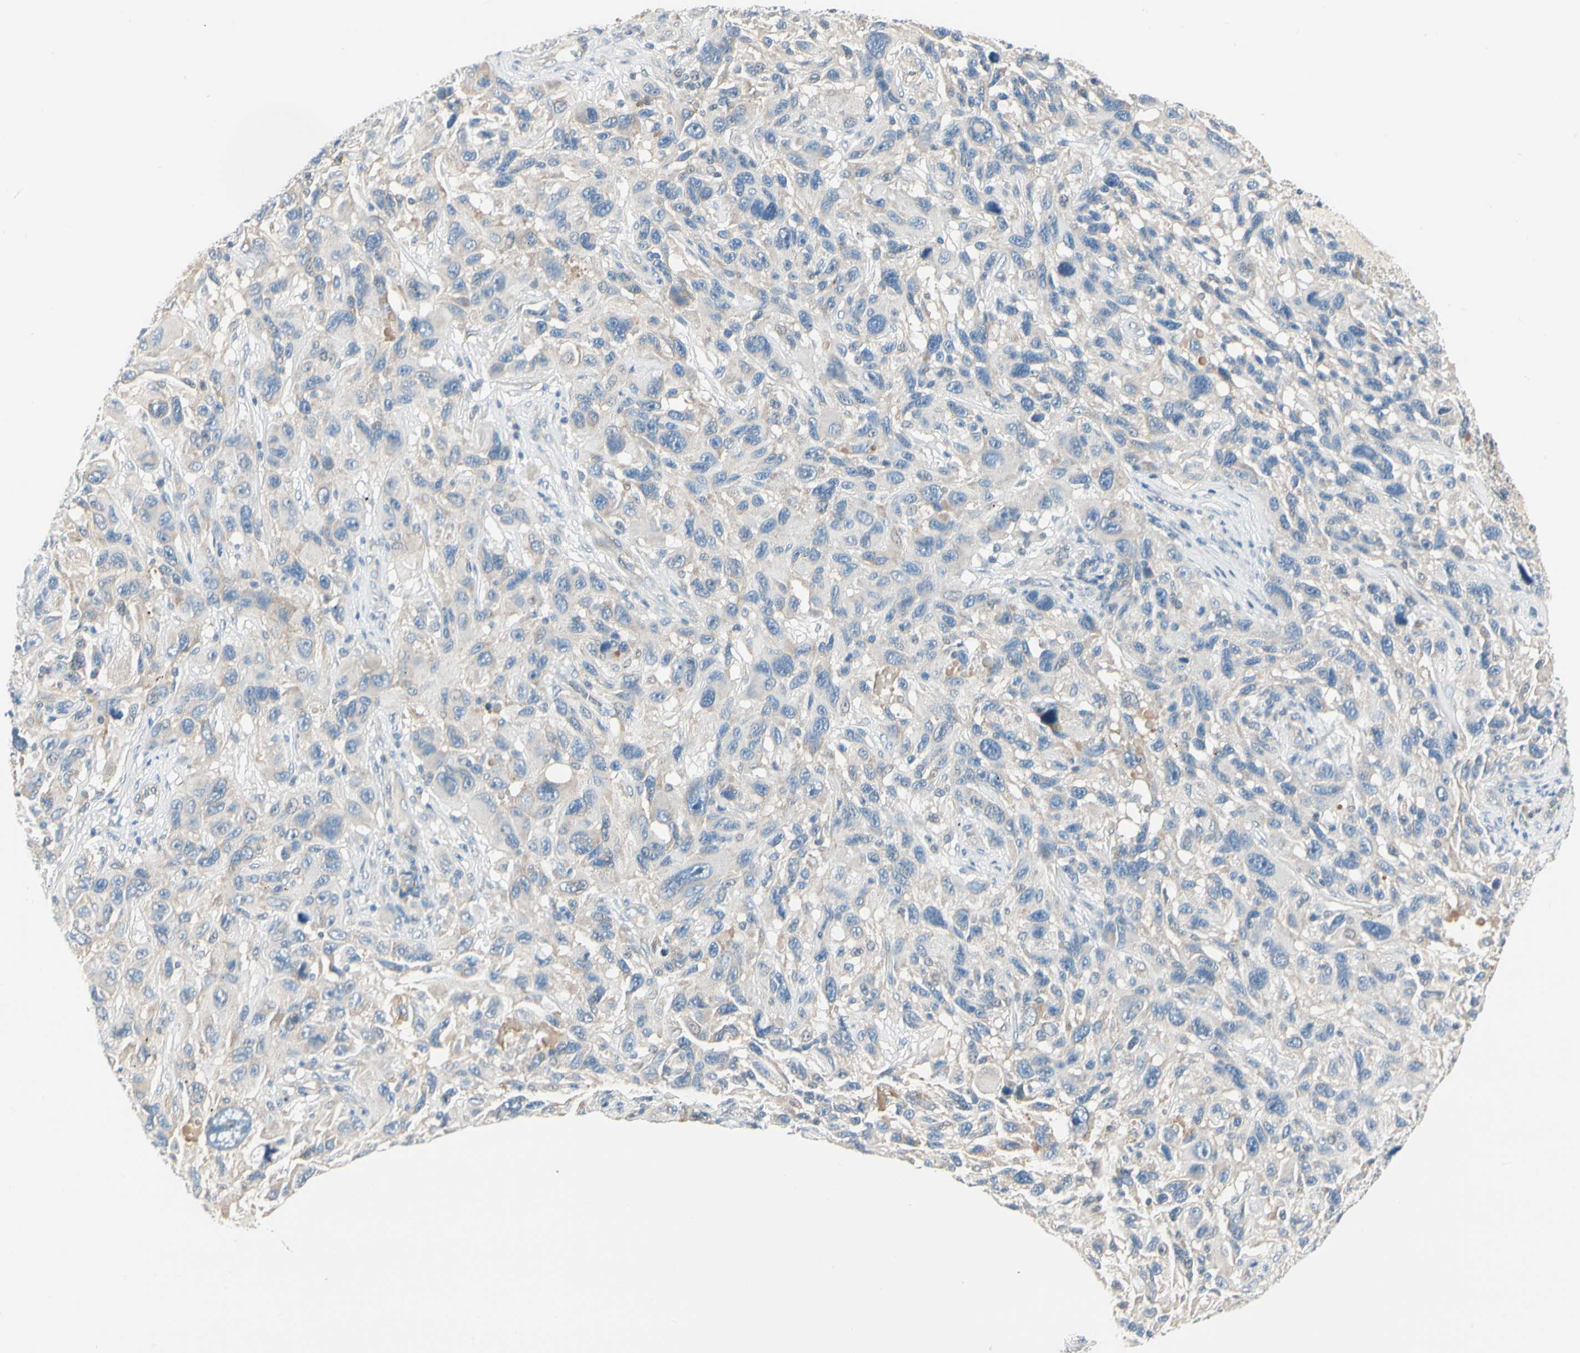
{"staining": {"intensity": "negative", "quantity": "none", "location": "none"}, "tissue": "melanoma", "cell_type": "Tumor cells", "image_type": "cancer", "snomed": [{"axis": "morphology", "description": "Malignant melanoma, NOS"}, {"axis": "topography", "description": "Skin"}], "caption": "Melanoma was stained to show a protein in brown. There is no significant expression in tumor cells.", "gene": "DUSP12", "patient": {"sex": "male", "age": 53}}